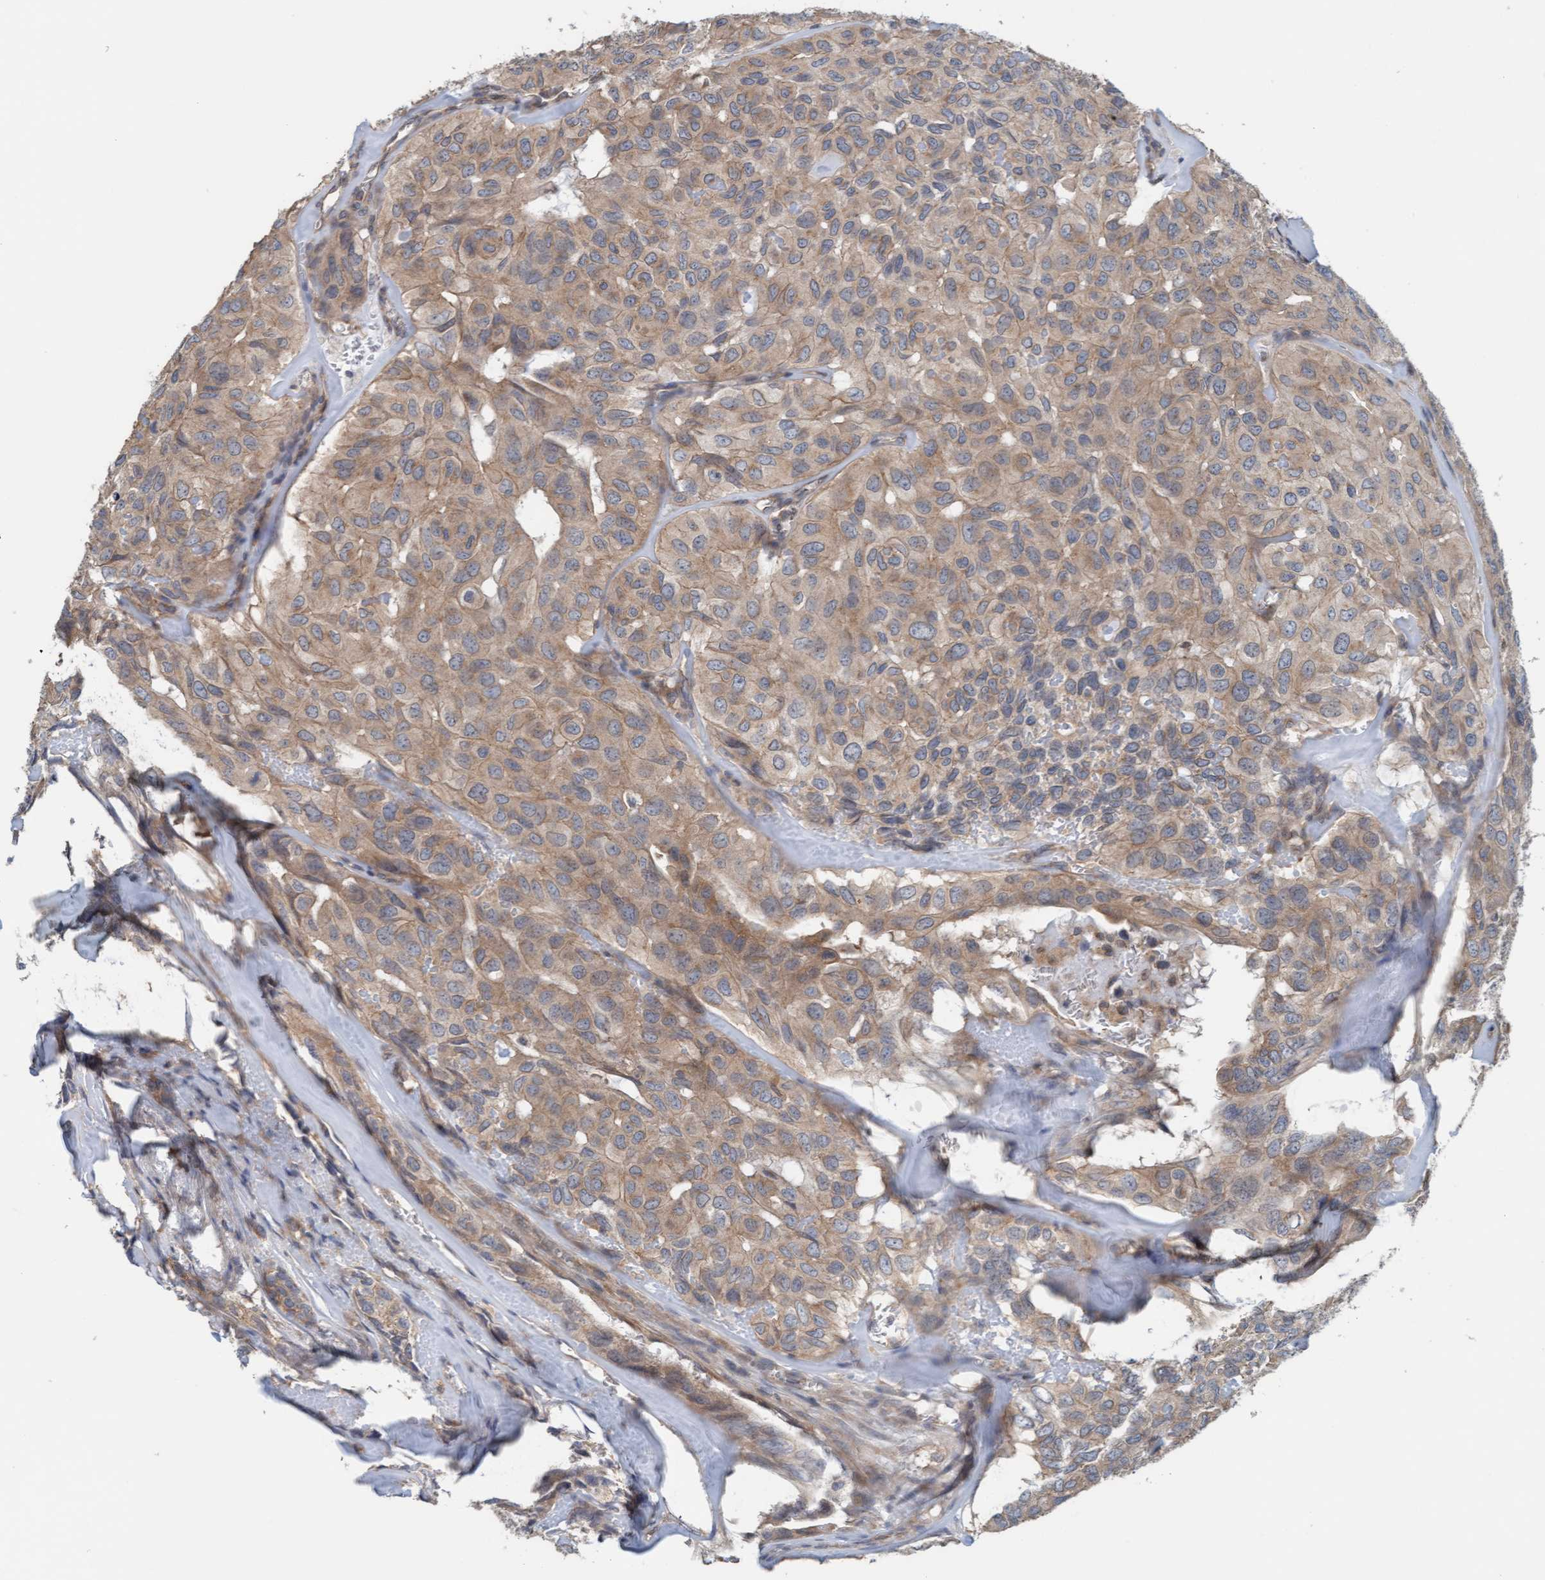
{"staining": {"intensity": "moderate", "quantity": ">75%", "location": "cytoplasmic/membranous"}, "tissue": "head and neck cancer", "cell_type": "Tumor cells", "image_type": "cancer", "snomed": [{"axis": "morphology", "description": "Adenocarcinoma, NOS"}, {"axis": "topography", "description": "Salivary gland, NOS"}, {"axis": "topography", "description": "Head-Neck"}], "caption": "Immunohistochemical staining of head and neck adenocarcinoma exhibits moderate cytoplasmic/membranous protein staining in about >75% of tumor cells.", "gene": "UBAP1", "patient": {"sex": "female", "age": 76}}